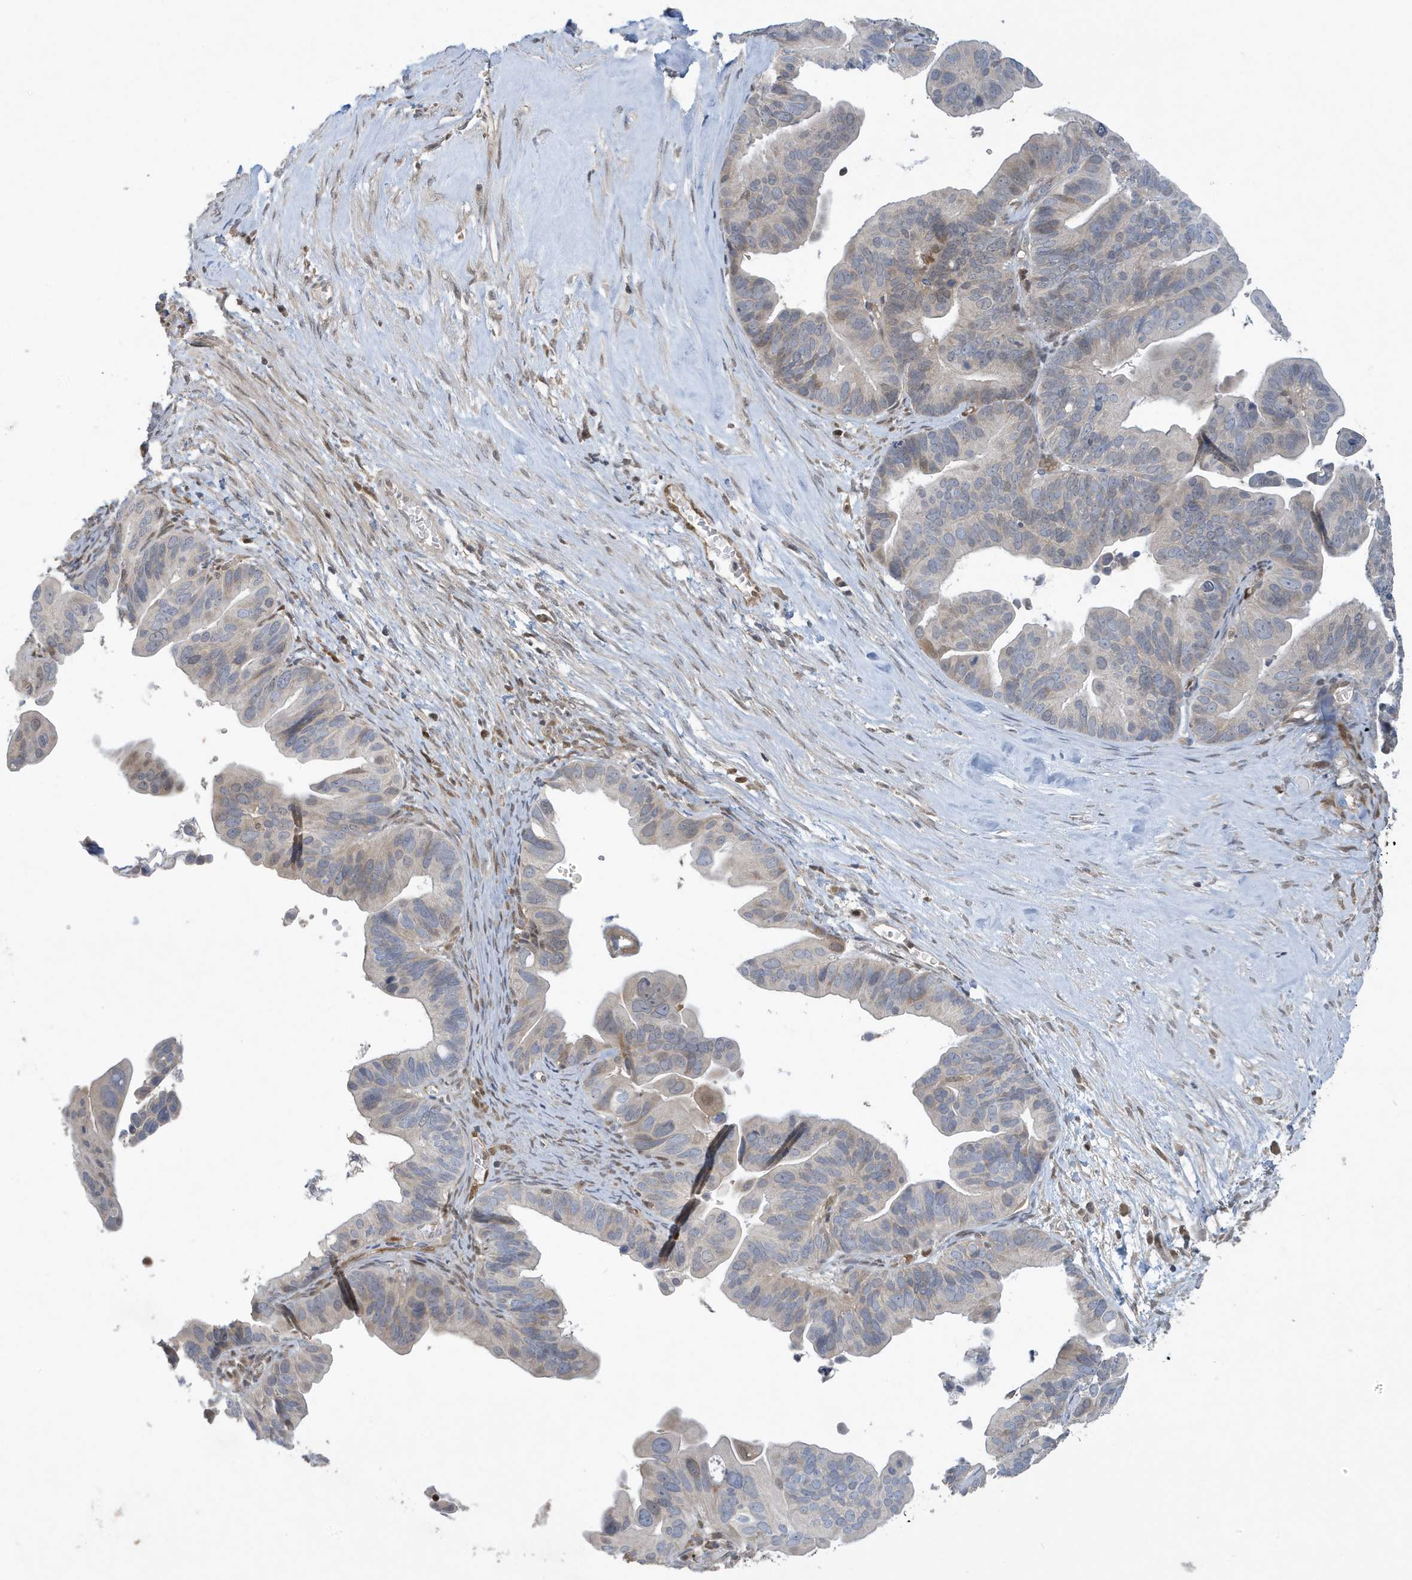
{"staining": {"intensity": "weak", "quantity": "<25%", "location": "cytoplasmic/membranous,nuclear"}, "tissue": "ovarian cancer", "cell_type": "Tumor cells", "image_type": "cancer", "snomed": [{"axis": "morphology", "description": "Cystadenocarcinoma, serous, NOS"}, {"axis": "topography", "description": "Ovary"}], "caption": "Immunohistochemistry (IHC) photomicrograph of ovarian cancer stained for a protein (brown), which reveals no expression in tumor cells. Nuclei are stained in blue.", "gene": "NCOA7", "patient": {"sex": "female", "age": 56}}